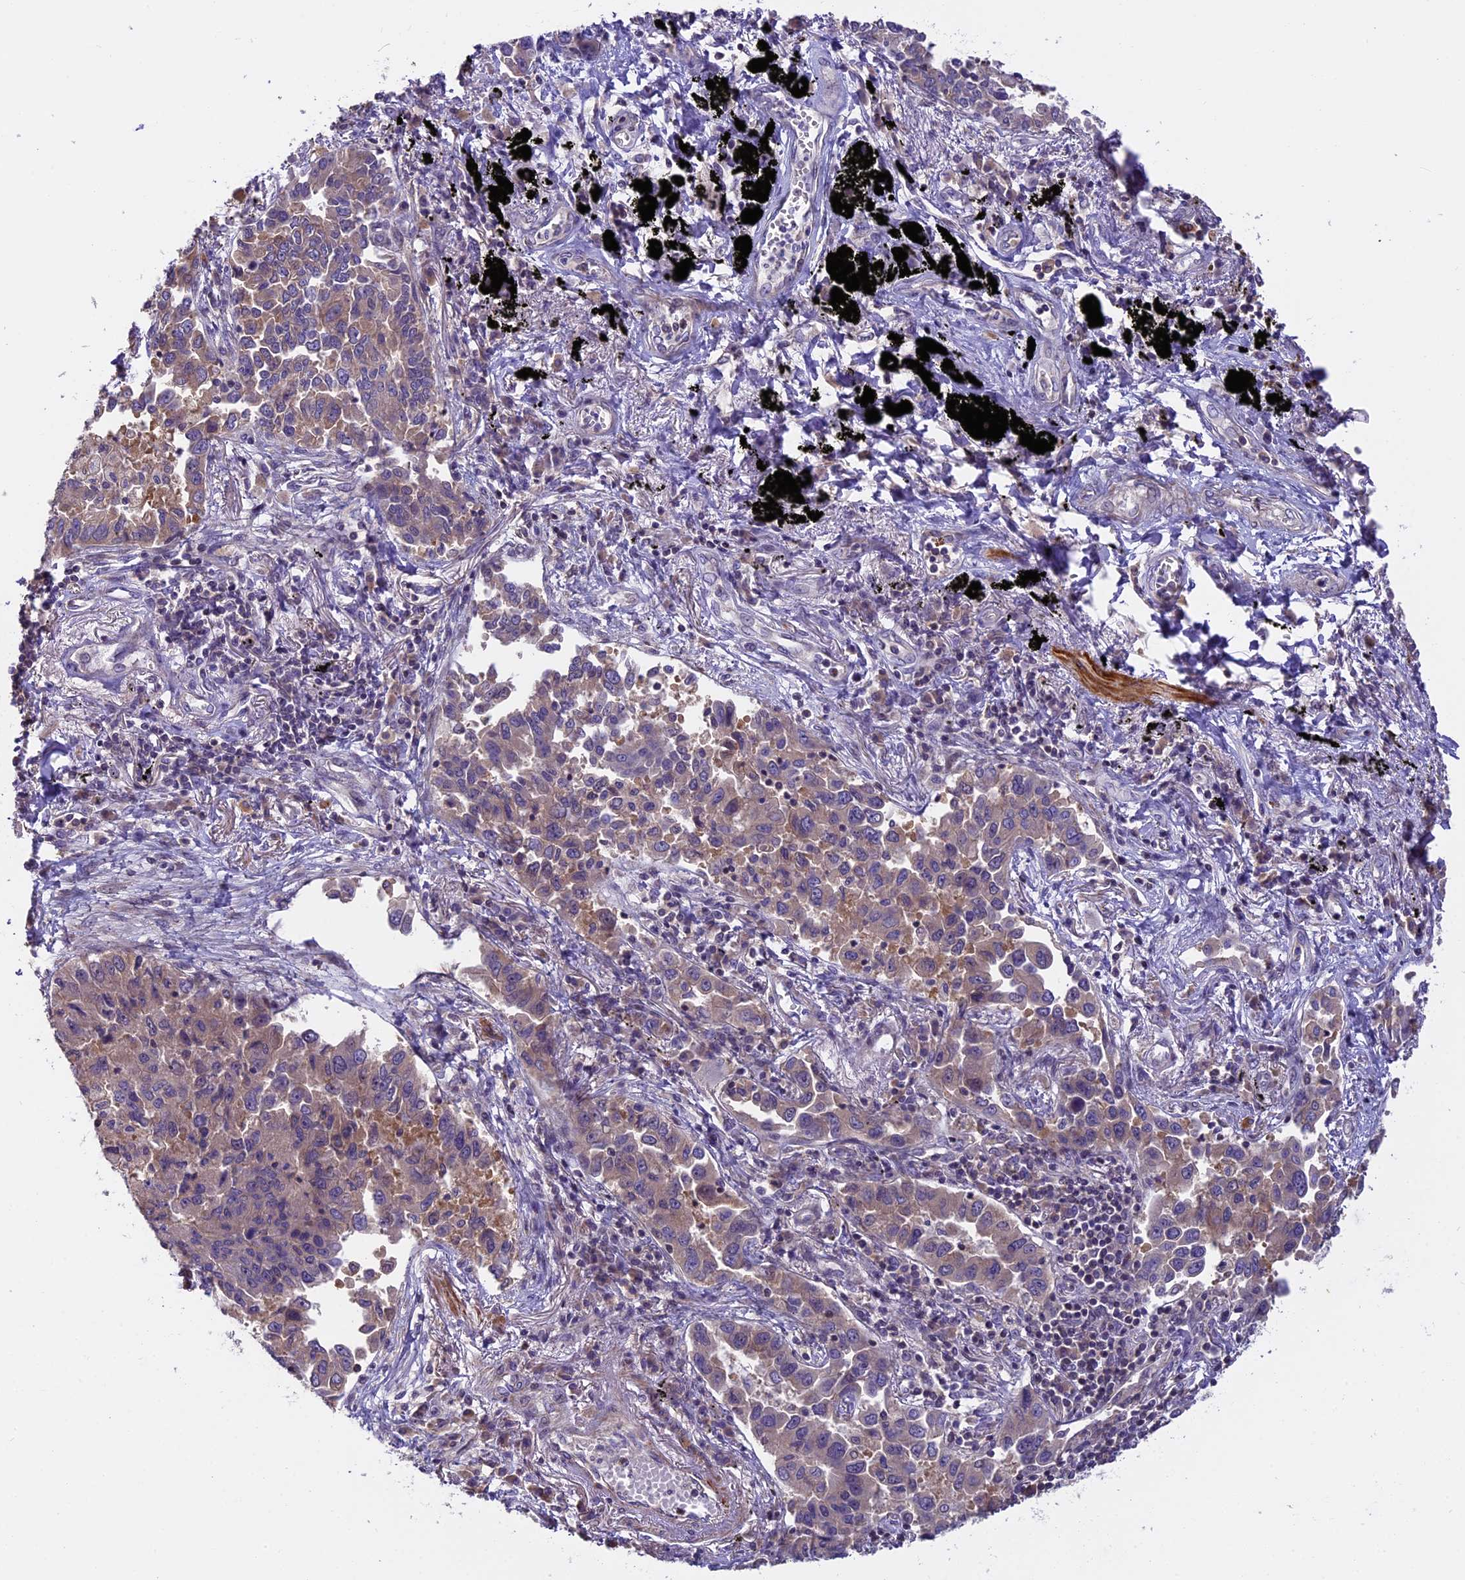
{"staining": {"intensity": "weak", "quantity": ">75%", "location": "cytoplasmic/membranous"}, "tissue": "lung cancer", "cell_type": "Tumor cells", "image_type": "cancer", "snomed": [{"axis": "morphology", "description": "Adenocarcinoma, NOS"}, {"axis": "topography", "description": "Lung"}], "caption": "Protein expression analysis of human lung adenocarcinoma reveals weak cytoplasmic/membranous staining in about >75% of tumor cells.", "gene": "FAM98C", "patient": {"sex": "male", "age": 67}}